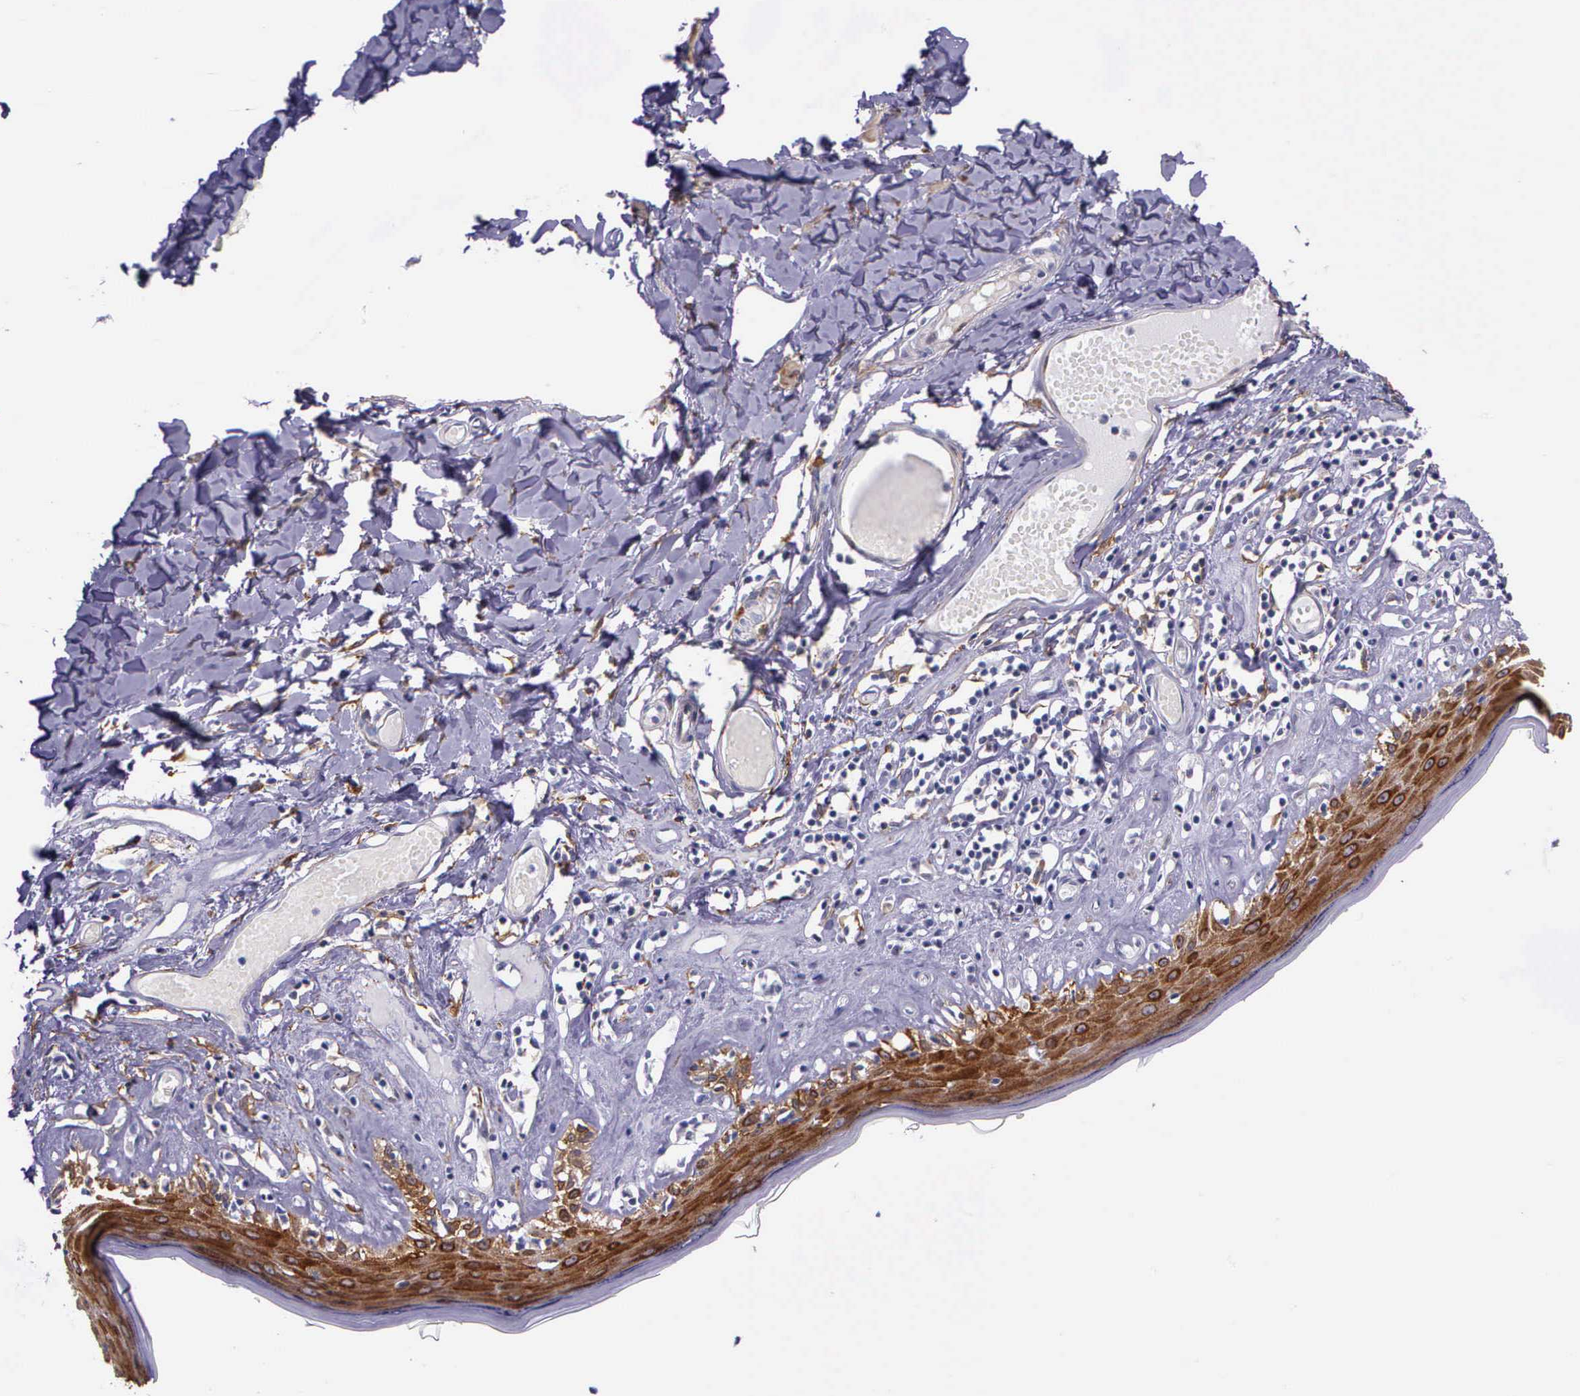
{"staining": {"intensity": "strong", "quantity": ">75%", "location": "cytoplasmic/membranous"}, "tissue": "skin", "cell_type": "Epidermal cells", "image_type": "normal", "snomed": [{"axis": "morphology", "description": "Normal tissue, NOS"}, {"axis": "topography", "description": "Vascular tissue"}, {"axis": "topography", "description": "Vulva"}, {"axis": "topography", "description": "Peripheral nerve tissue"}], "caption": "Epidermal cells demonstrate high levels of strong cytoplasmic/membranous expression in about >75% of cells in benign skin. (brown staining indicates protein expression, while blue staining denotes nuclei).", "gene": "AHNAK2", "patient": {"sex": "female", "age": 86}}